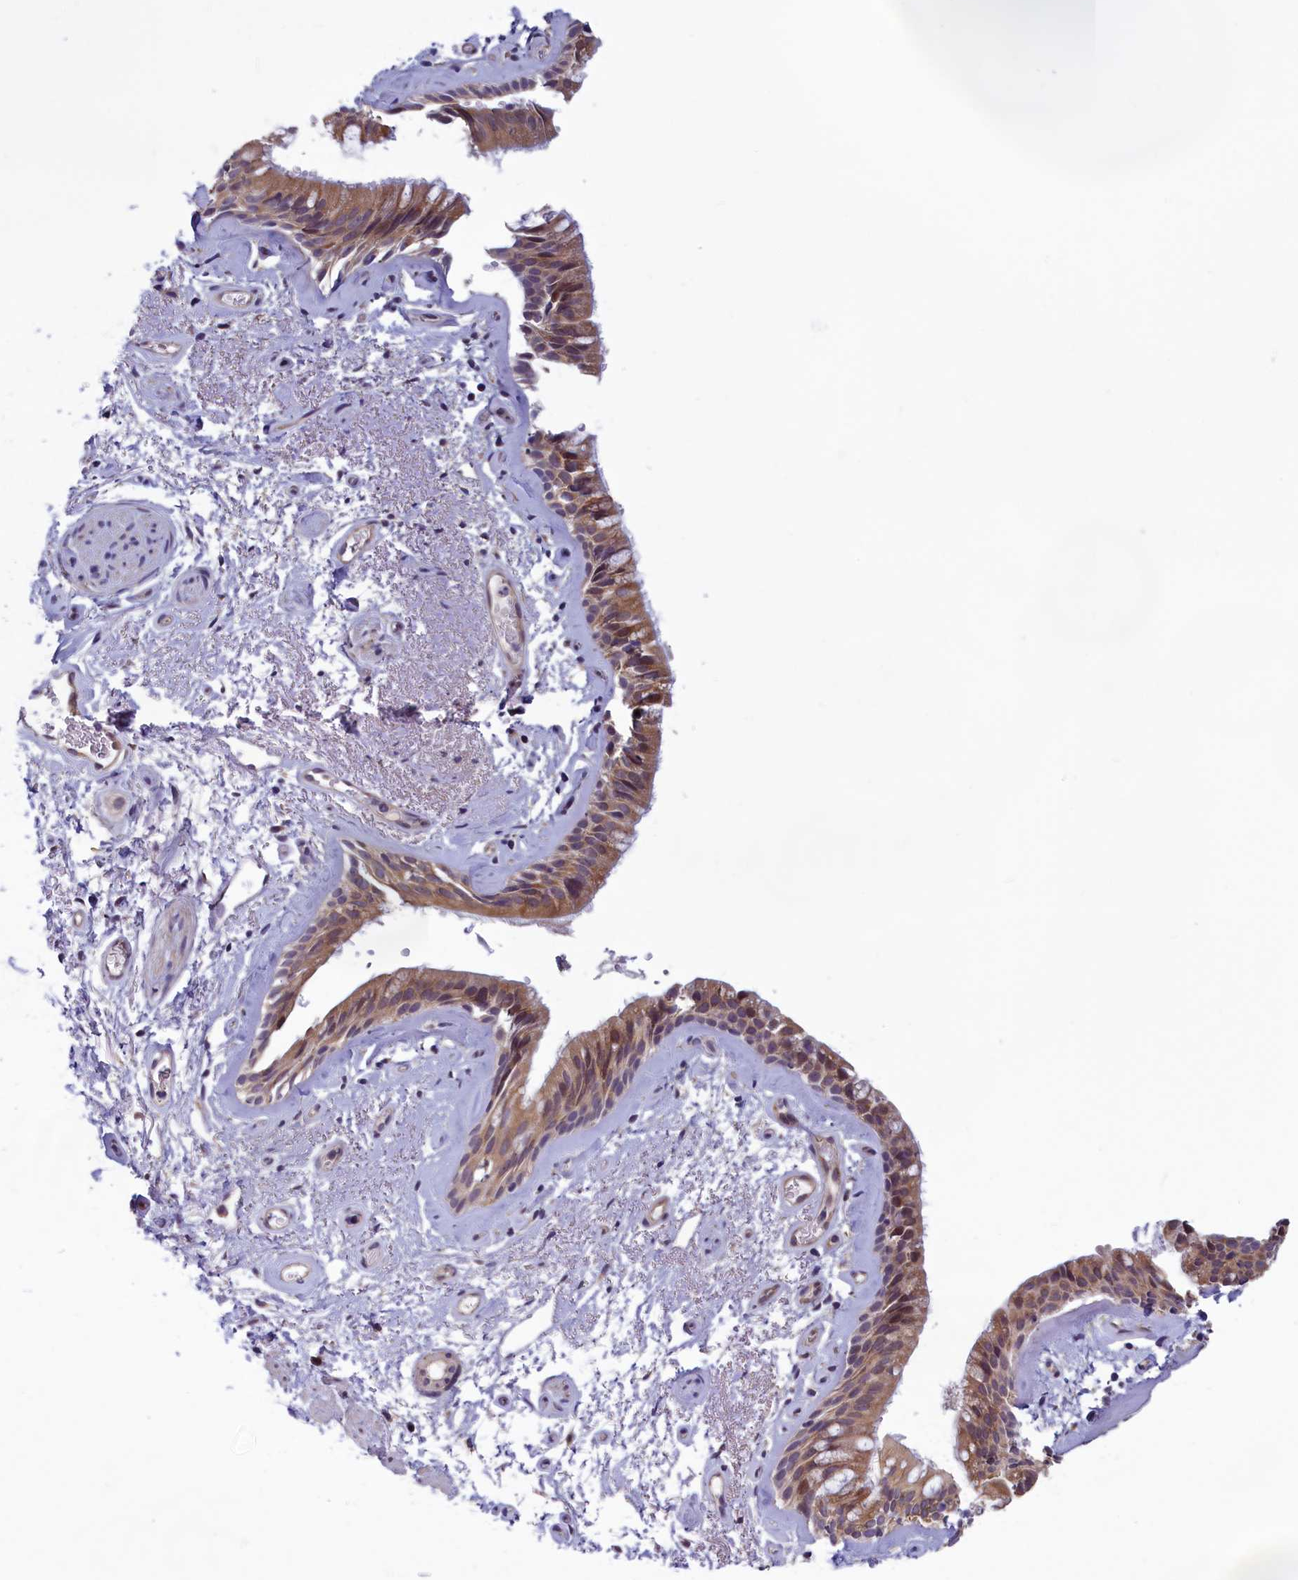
{"staining": {"intensity": "moderate", "quantity": ">75%", "location": "cytoplasmic/membranous"}, "tissue": "bronchus", "cell_type": "Respiratory epithelial cells", "image_type": "normal", "snomed": [{"axis": "morphology", "description": "Normal tissue, NOS"}, {"axis": "topography", "description": "Cartilage tissue"}, {"axis": "topography", "description": "Bronchus"}], "caption": "About >75% of respiratory epithelial cells in unremarkable bronchus show moderate cytoplasmic/membranous protein positivity as visualized by brown immunohistochemical staining.", "gene": "HECA", "patient": {"sex": "female", "age": 66}}